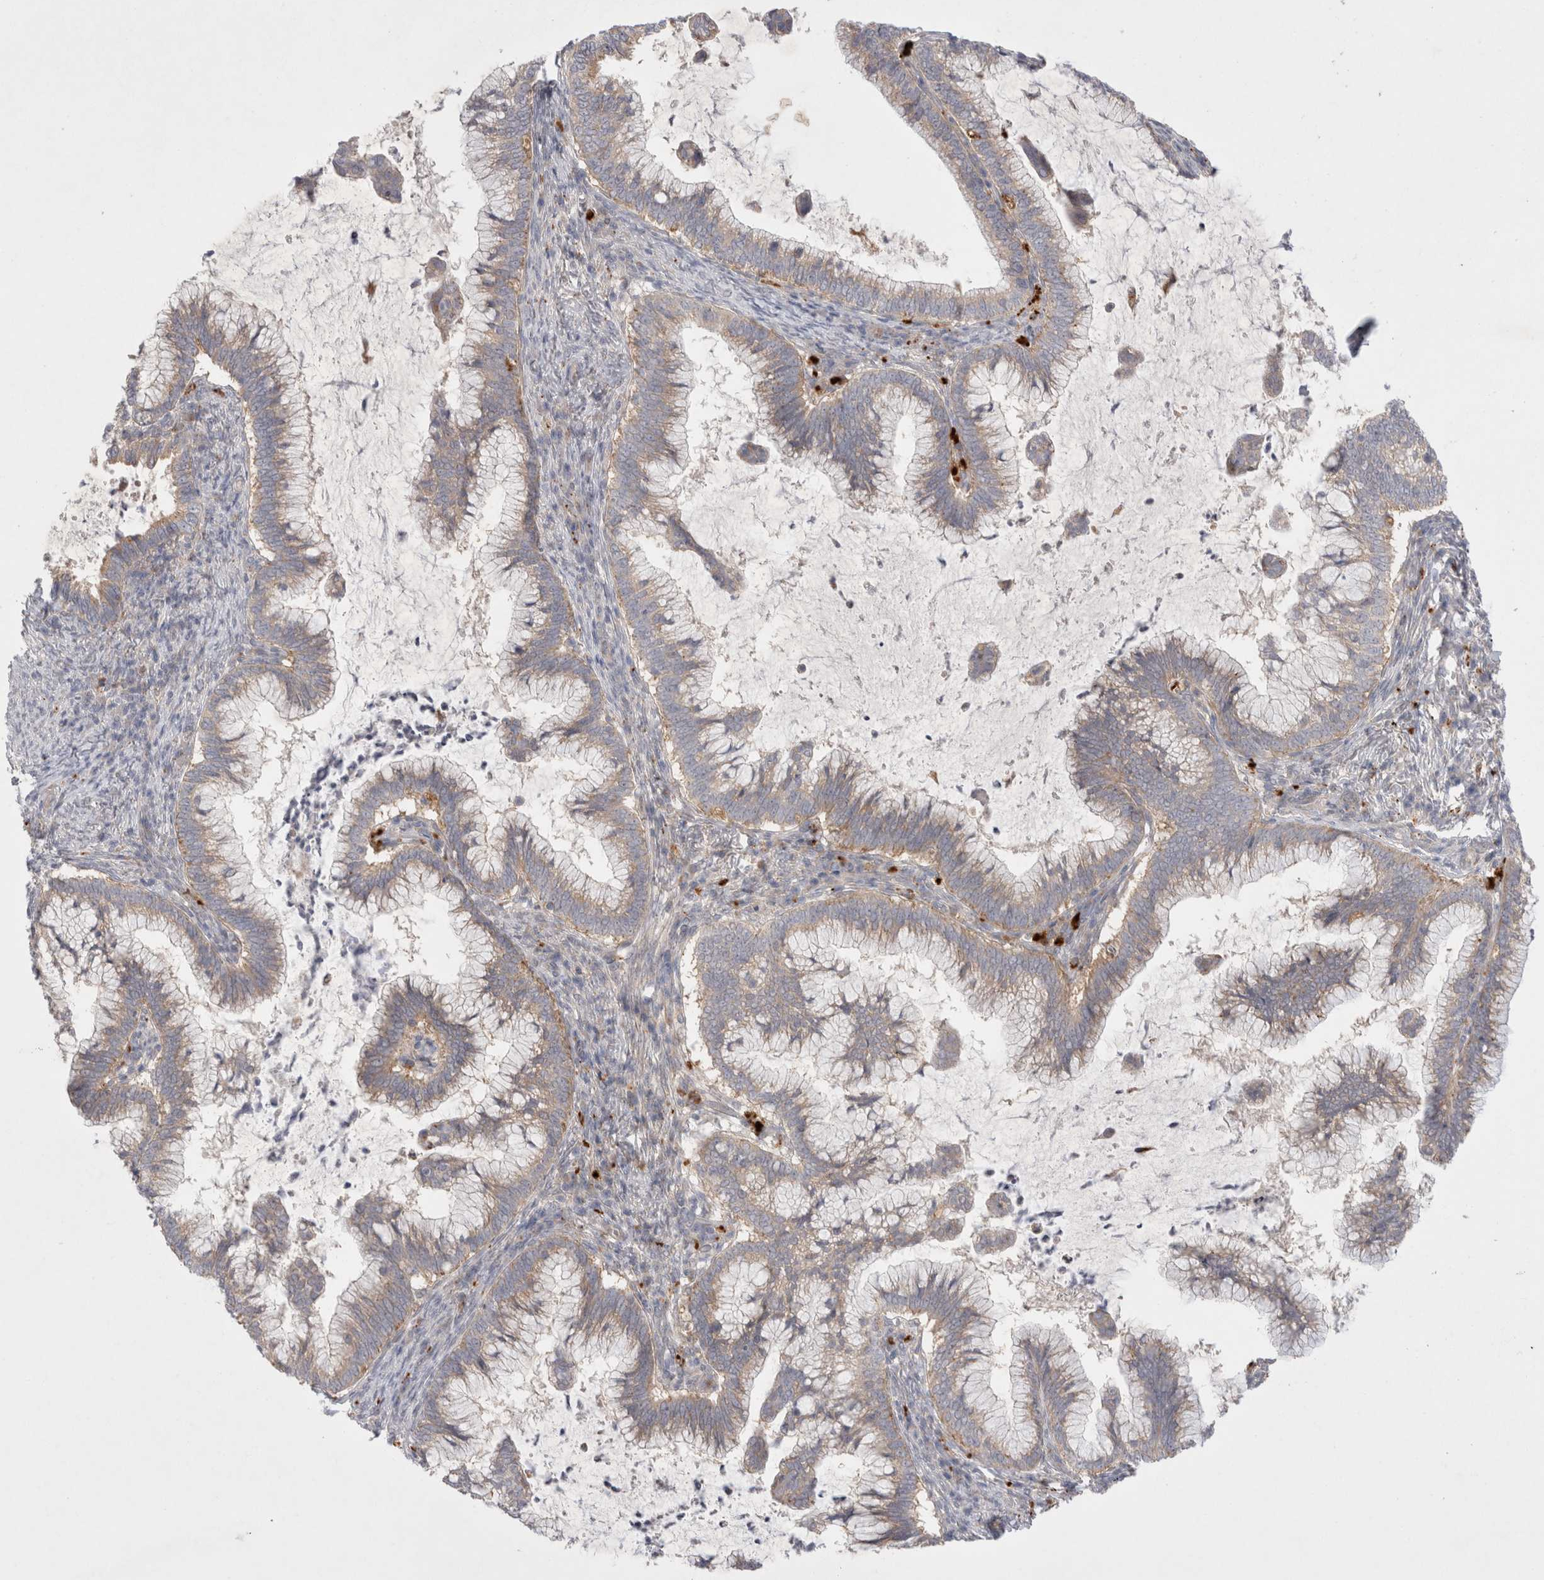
{"staining": {"intensity": "weak", "quantity": ">75%", "location": "cytoplasmic/membranous"}, "tissue": "cervical cancer", "cell_type": "Tumor cells", "image_type": "cancer", "snomed": [{"axis": "morphology", "description": "Adenocarcinoma, NOS"}, {"axis": "topography", "description": "Cervix"}], "caption": "Tumor cells show weak cytoplasmic/membranous expression in about >75% of cells in adenocarcinoma (cervical). (Stains: DAB (3,3'-diaminobenzidine) in brown, nuclei in blue, Microscopy: brightfield microscopy at high magnification).", "gene": "NPC1", "patient": {"sex": "female", "age": 36}}